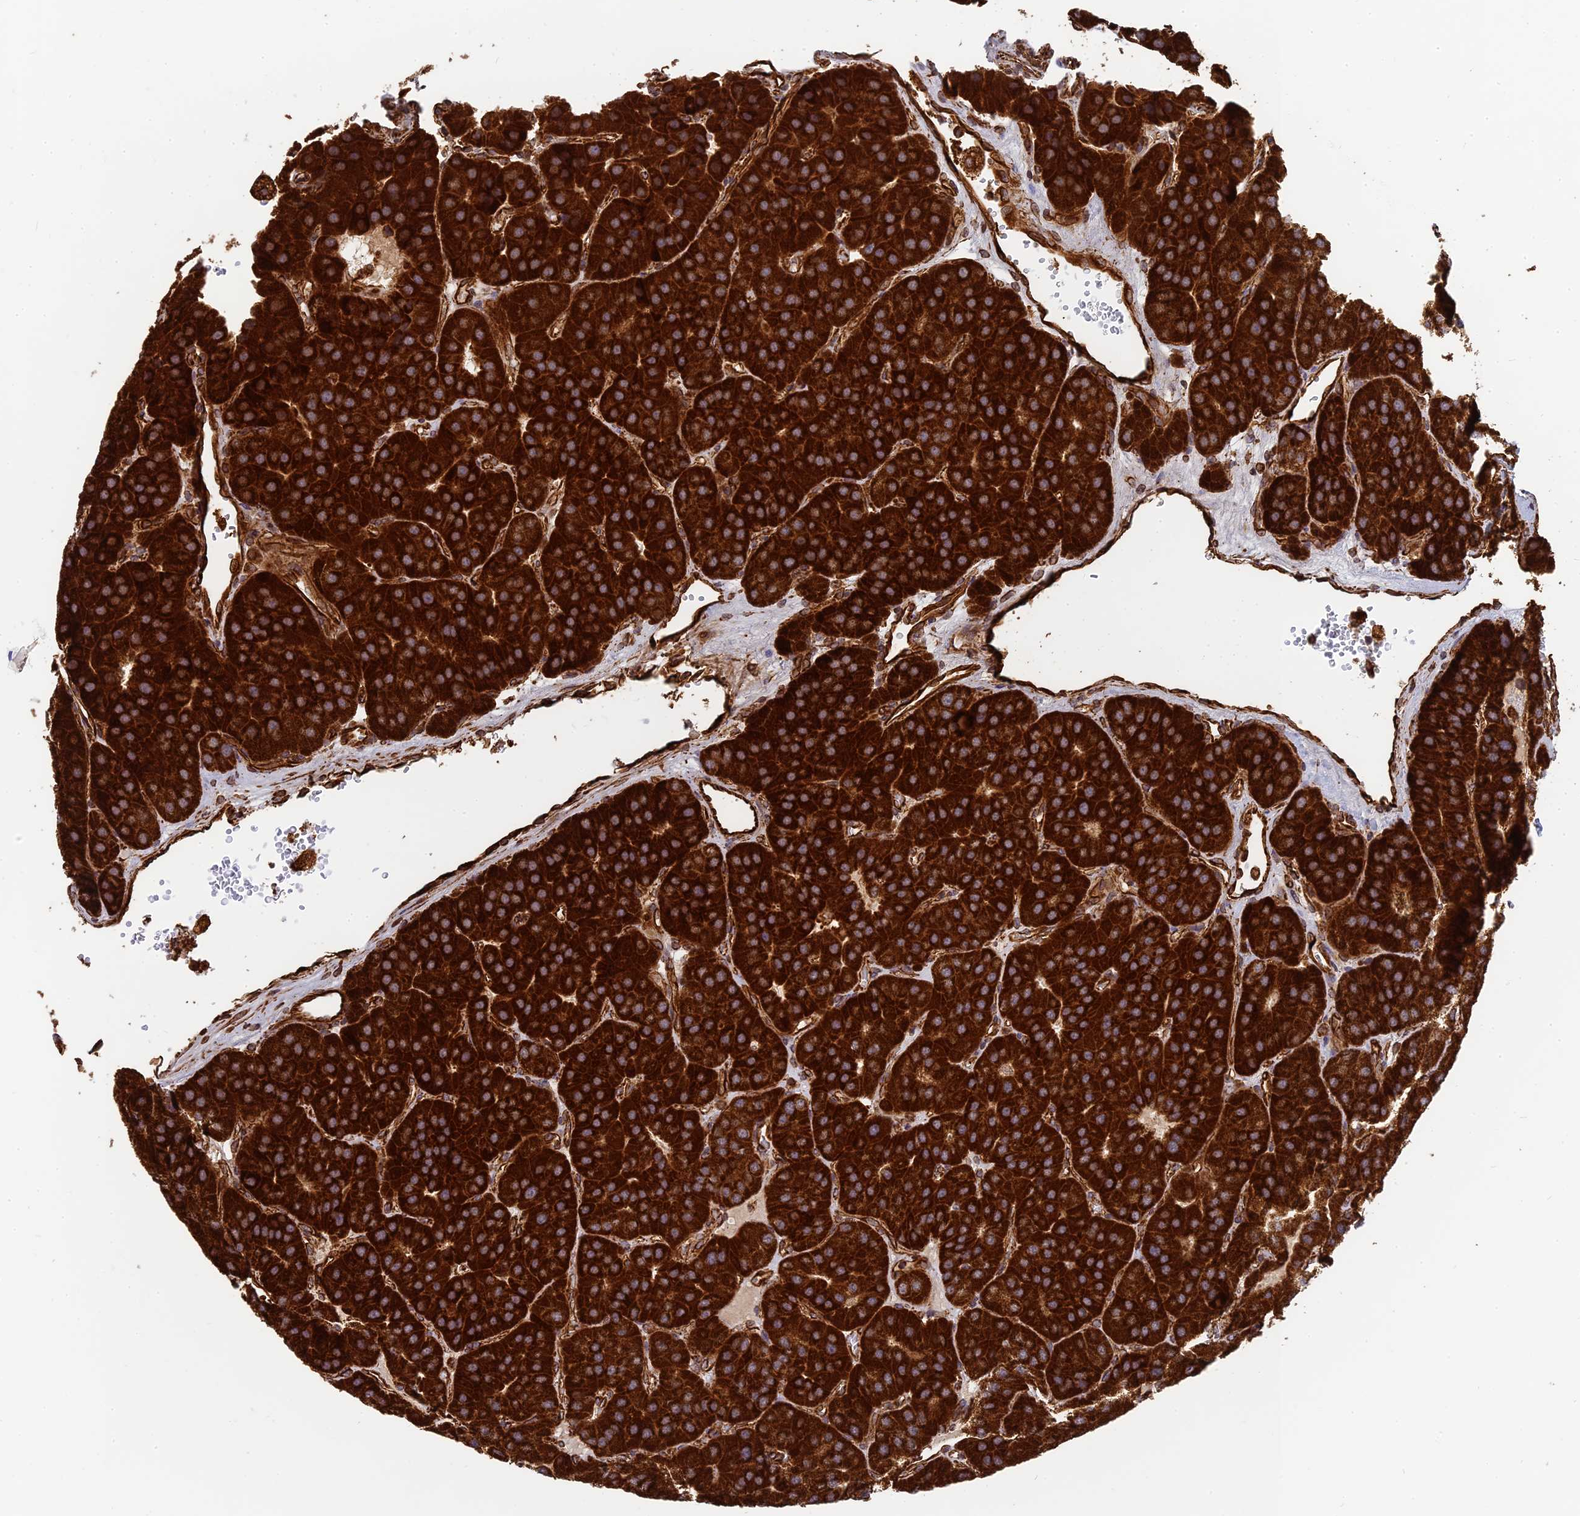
{"staining": {"intensity": "strong", "quantity": ">75%", "location": "cytoplasmic/membranous"}, "tissue": "parathyroid gland", "cell_type": "Glandular cells", "image_type": "normal", "snomed": [{"axis": "morphology", "description": "Normal tissue, NOS"}, {"axis": "morphology", "description": "Adenoma, NOS"}, {"axis": "topography", "description": "Parathyroid gland"}], "caption": "IHC (DAB (3,3'-diaminobenzidine)) staining of normal parathyroid gland reveals strong cytoplasmic/membranous protein staining in approximately >75% of glandular cells. (DAB IHC with brightfield microscopy, high magnification).", "gene": "DSTYK", "patient": {"sex": "female", "age": 86}}